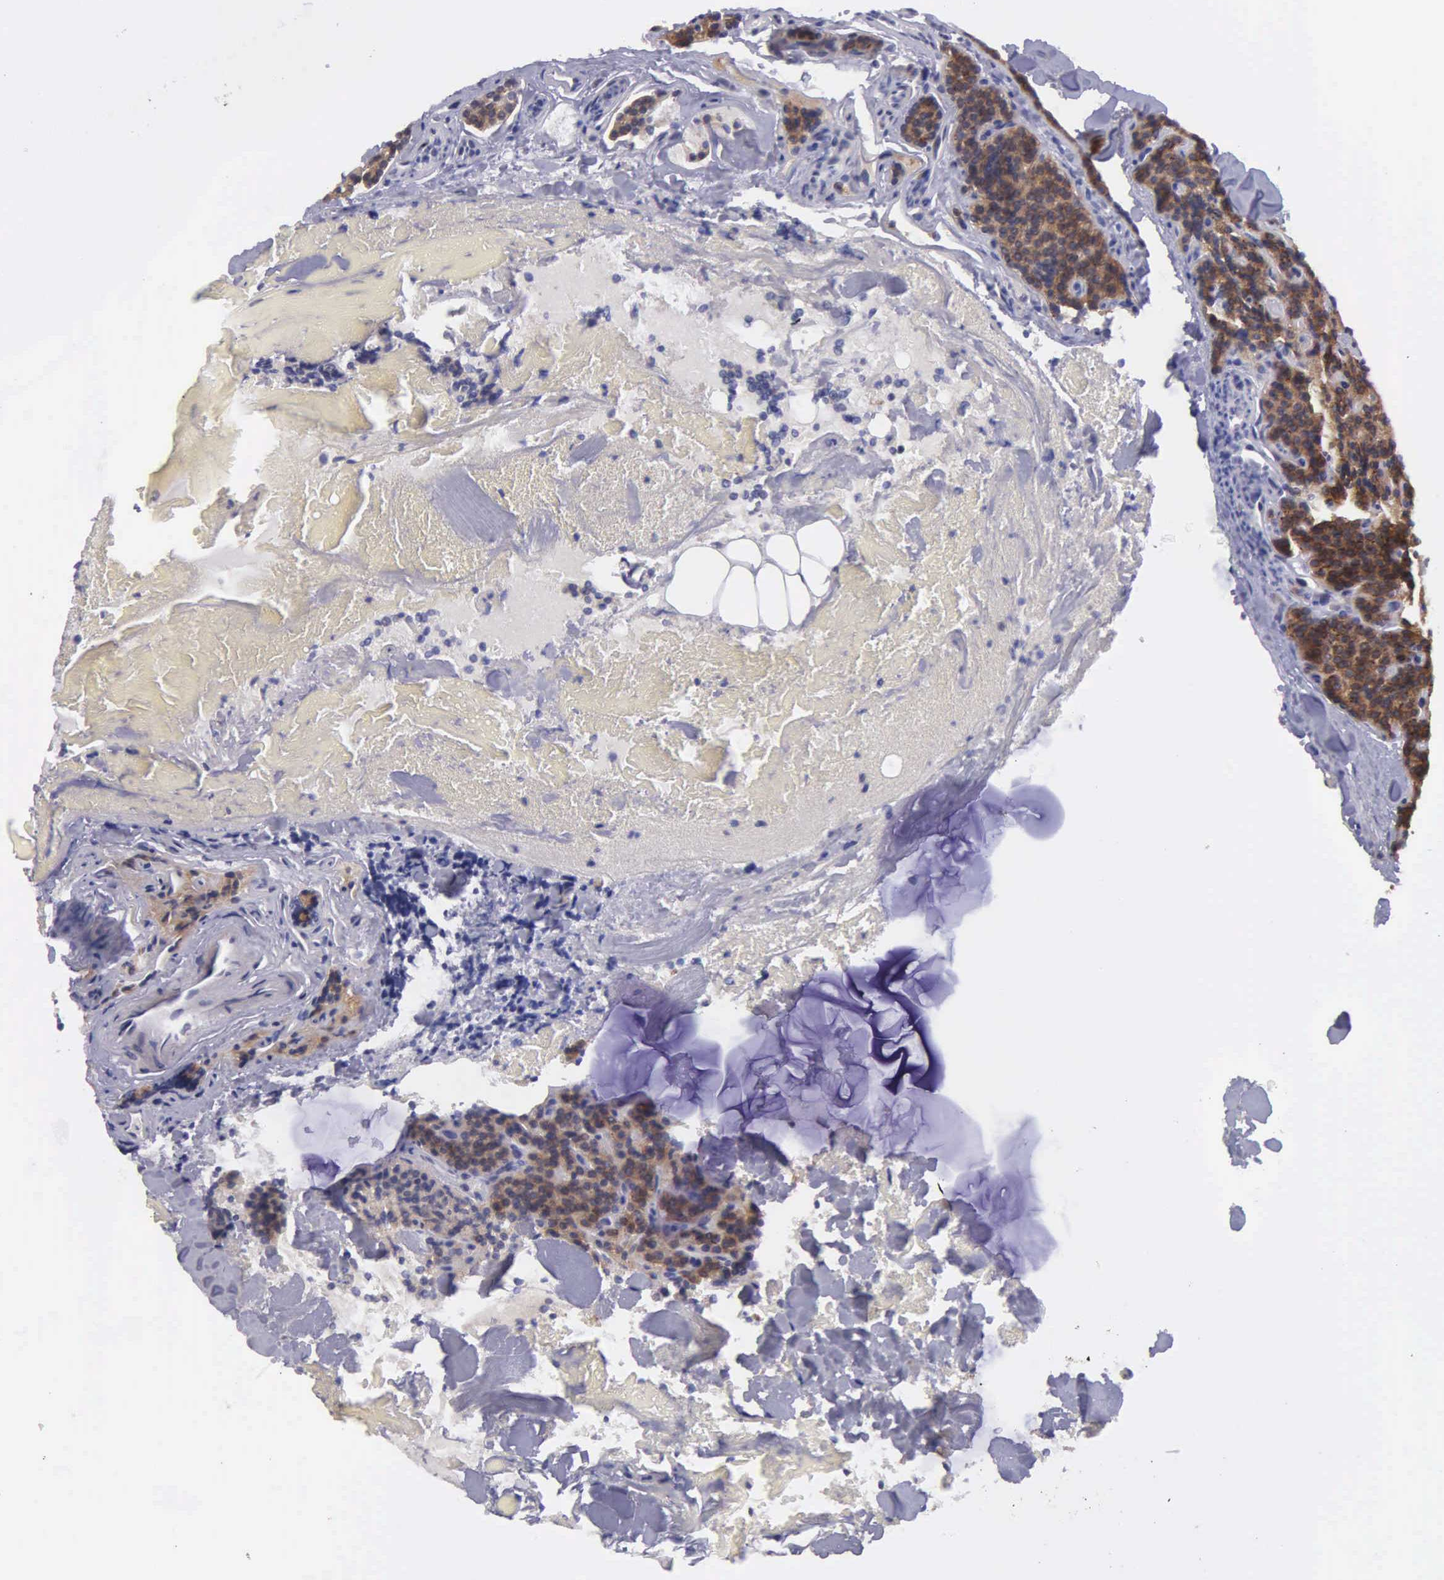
{"staining": {"intensity": "strong", "quantity": ">75%", "location": "cytoplasmic/membranous"}, "tissue": "parathyroid gland", "cell_type": "Glandular cells", "image_type": "normal", "snomed": [{"axis": "morphology", "description": "Normal tissue, NOS"}, {"axis": "topography", "description": "Parathyroid gland"}], "caption": "Protein expression by immunohistochemistry displays strong cytoplasmic/membranous expression in about >75% of glandular cells in unremarkable parathyroid gland.", "gene": "MICAL3", "patient": {"sex": "female", "age": 29}}